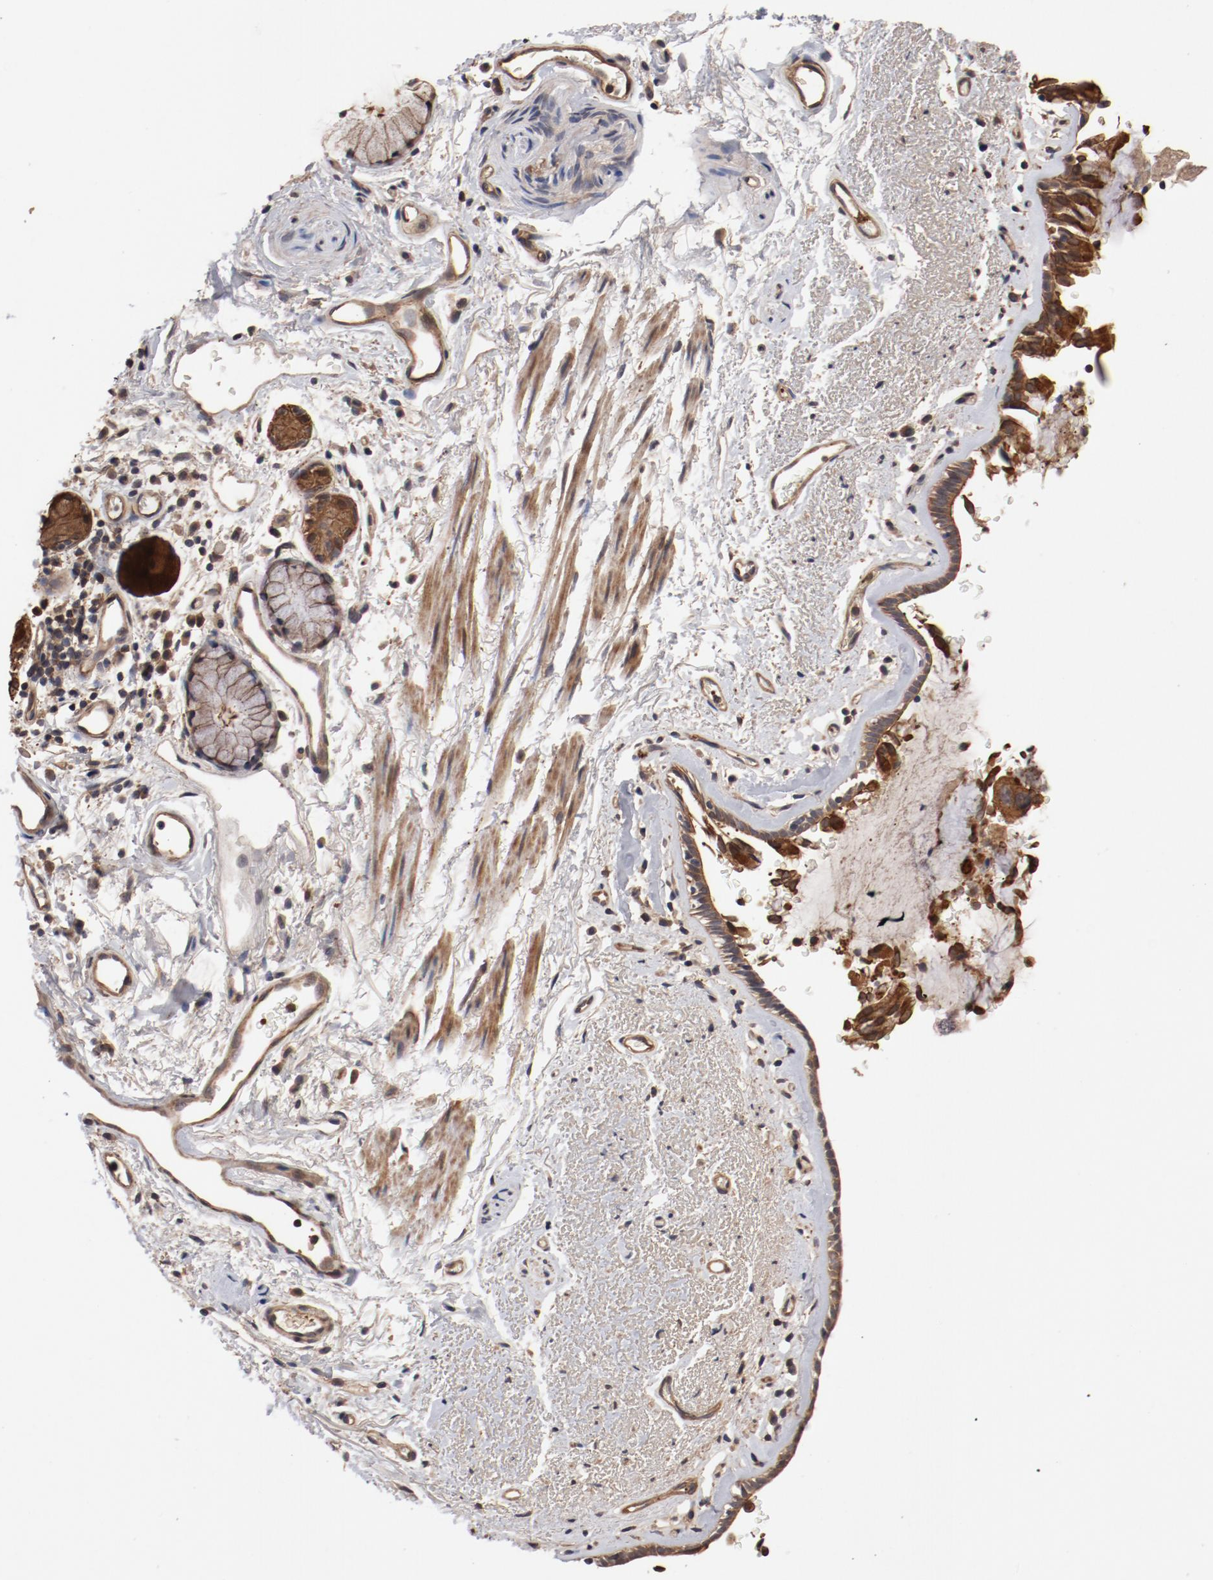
{"staining": {"intensity": "moderate", "quantity": ">75%", "location": "cytoplasmic/membranous"}, "tissue": "bronchus", "cell_type": "Respiratory epithelial cells", "image_type": "normal", "snomed": [{"axis": "morphology", "description": "Normal tissue, NOS"}, {"axis": "morphology", "description": "Adenocarcinoma, NOS"}, {"axis": "topography", "description": "Bronchus"}, {"axis": "topography", "description": "Lung"}], "caption": "Immunohistochemistry staining of benign bronchus, which shows medium levels of moderate cytoplasmic/membranous staining in about >75% of respiratory epithelial cells indicating moderate cytoplasmic/membranous protein staining. The staining was performed using DAB (3,3'-diaminobenzidine) (brown) for protein detection and nuclei were counterstained in hematoxylin (blue).", "gene": "GUF1", "patient": {"sex": "male", "age": 71}}